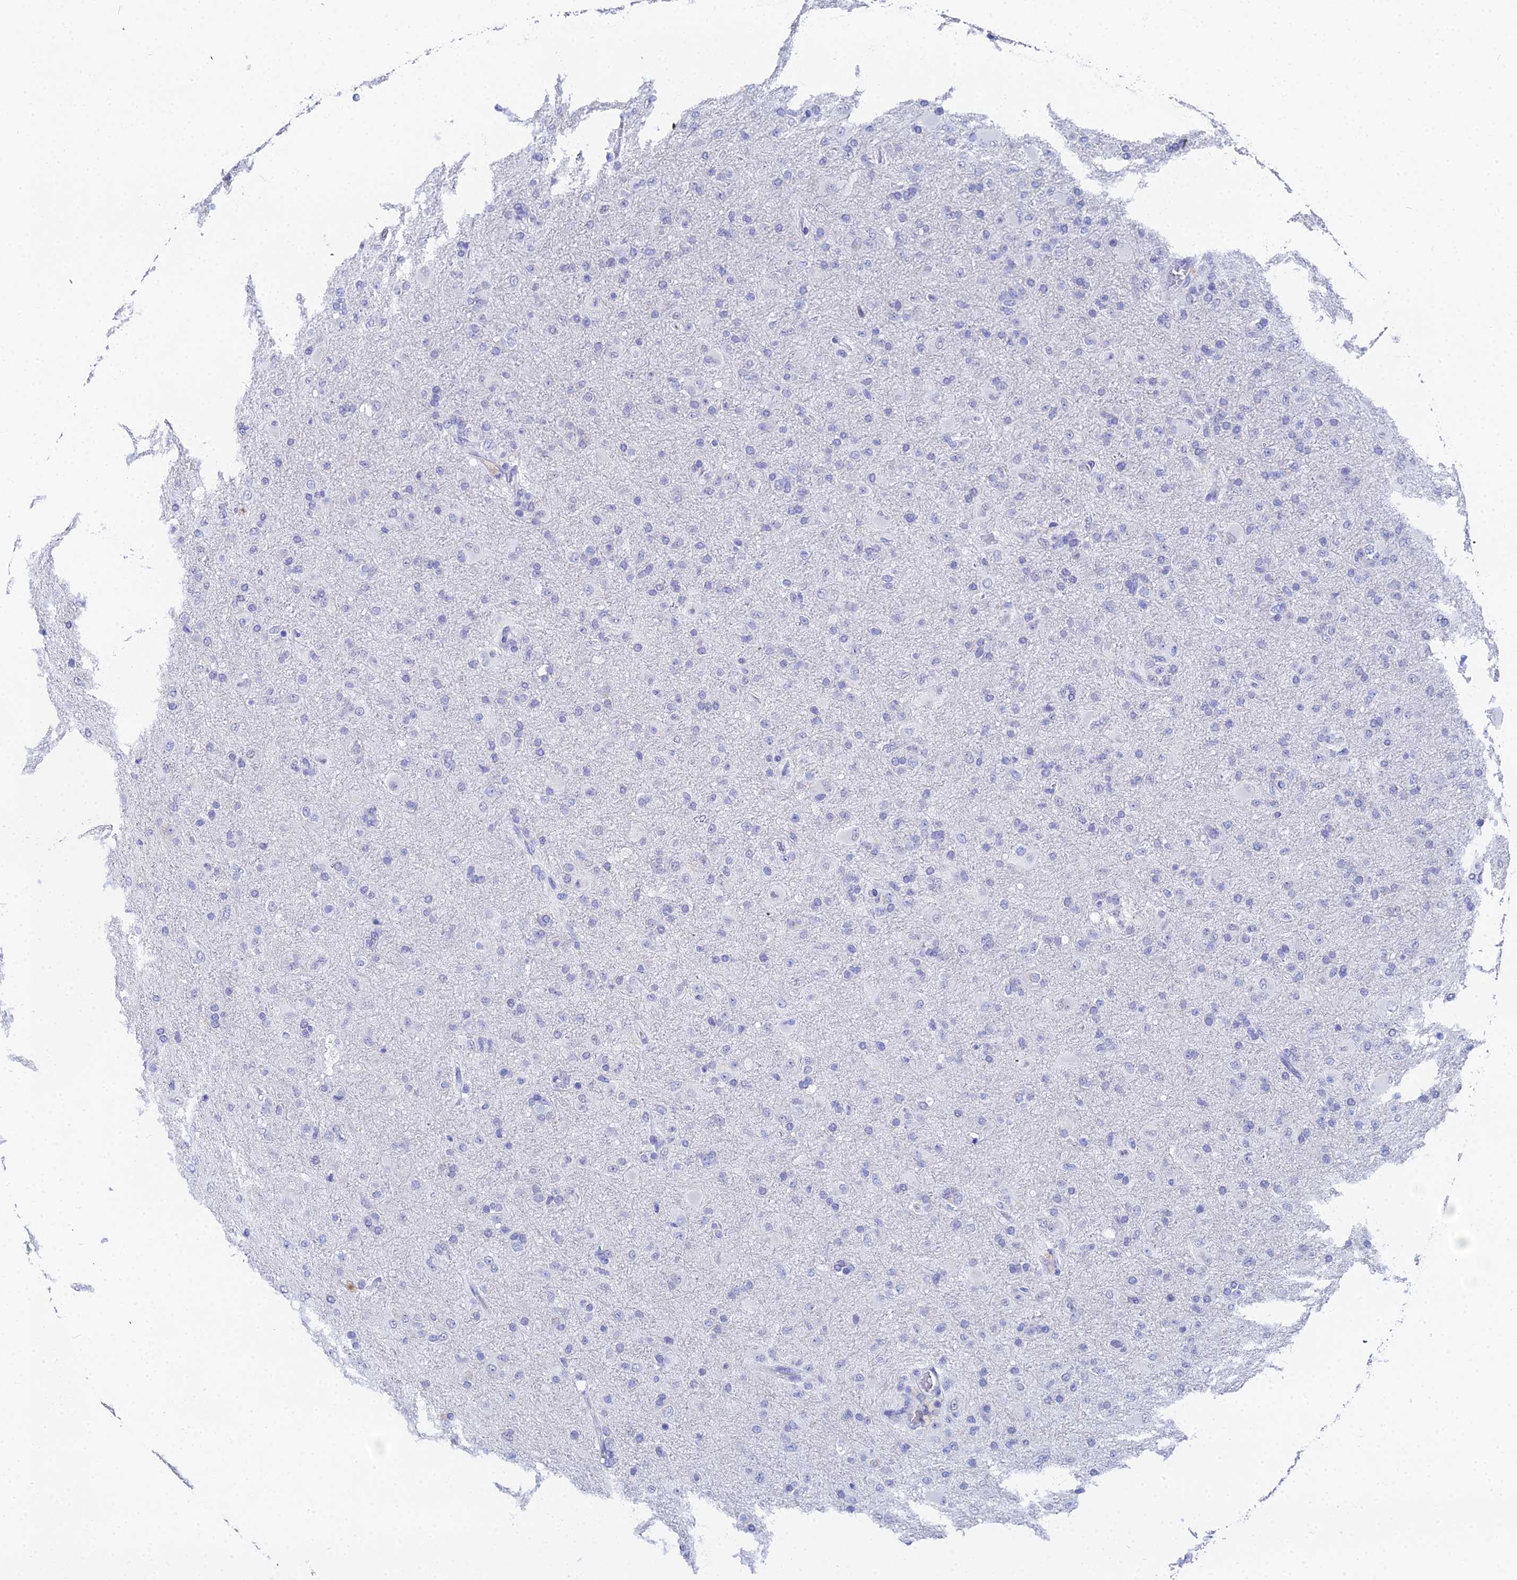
{"staining": {"intensity": "negative", "quantity": "none", "location": "none"}, "tissue": "glioma", "cell_type": "Tumor cells", "image_type": "cancer", "snomed": [{"axis": "morphology", "description": "Glioma, malignant, Low grade"}, {"axis": "topography", "description": "Brain"}], "caption": "Immunohistochemistry (IHC) image of human malignant low-grade glioma stained for a protein (brown), which displays no positivity in tumor cells.", "gene": "OCM", "patient": {"sex": "male", "age": 65}}